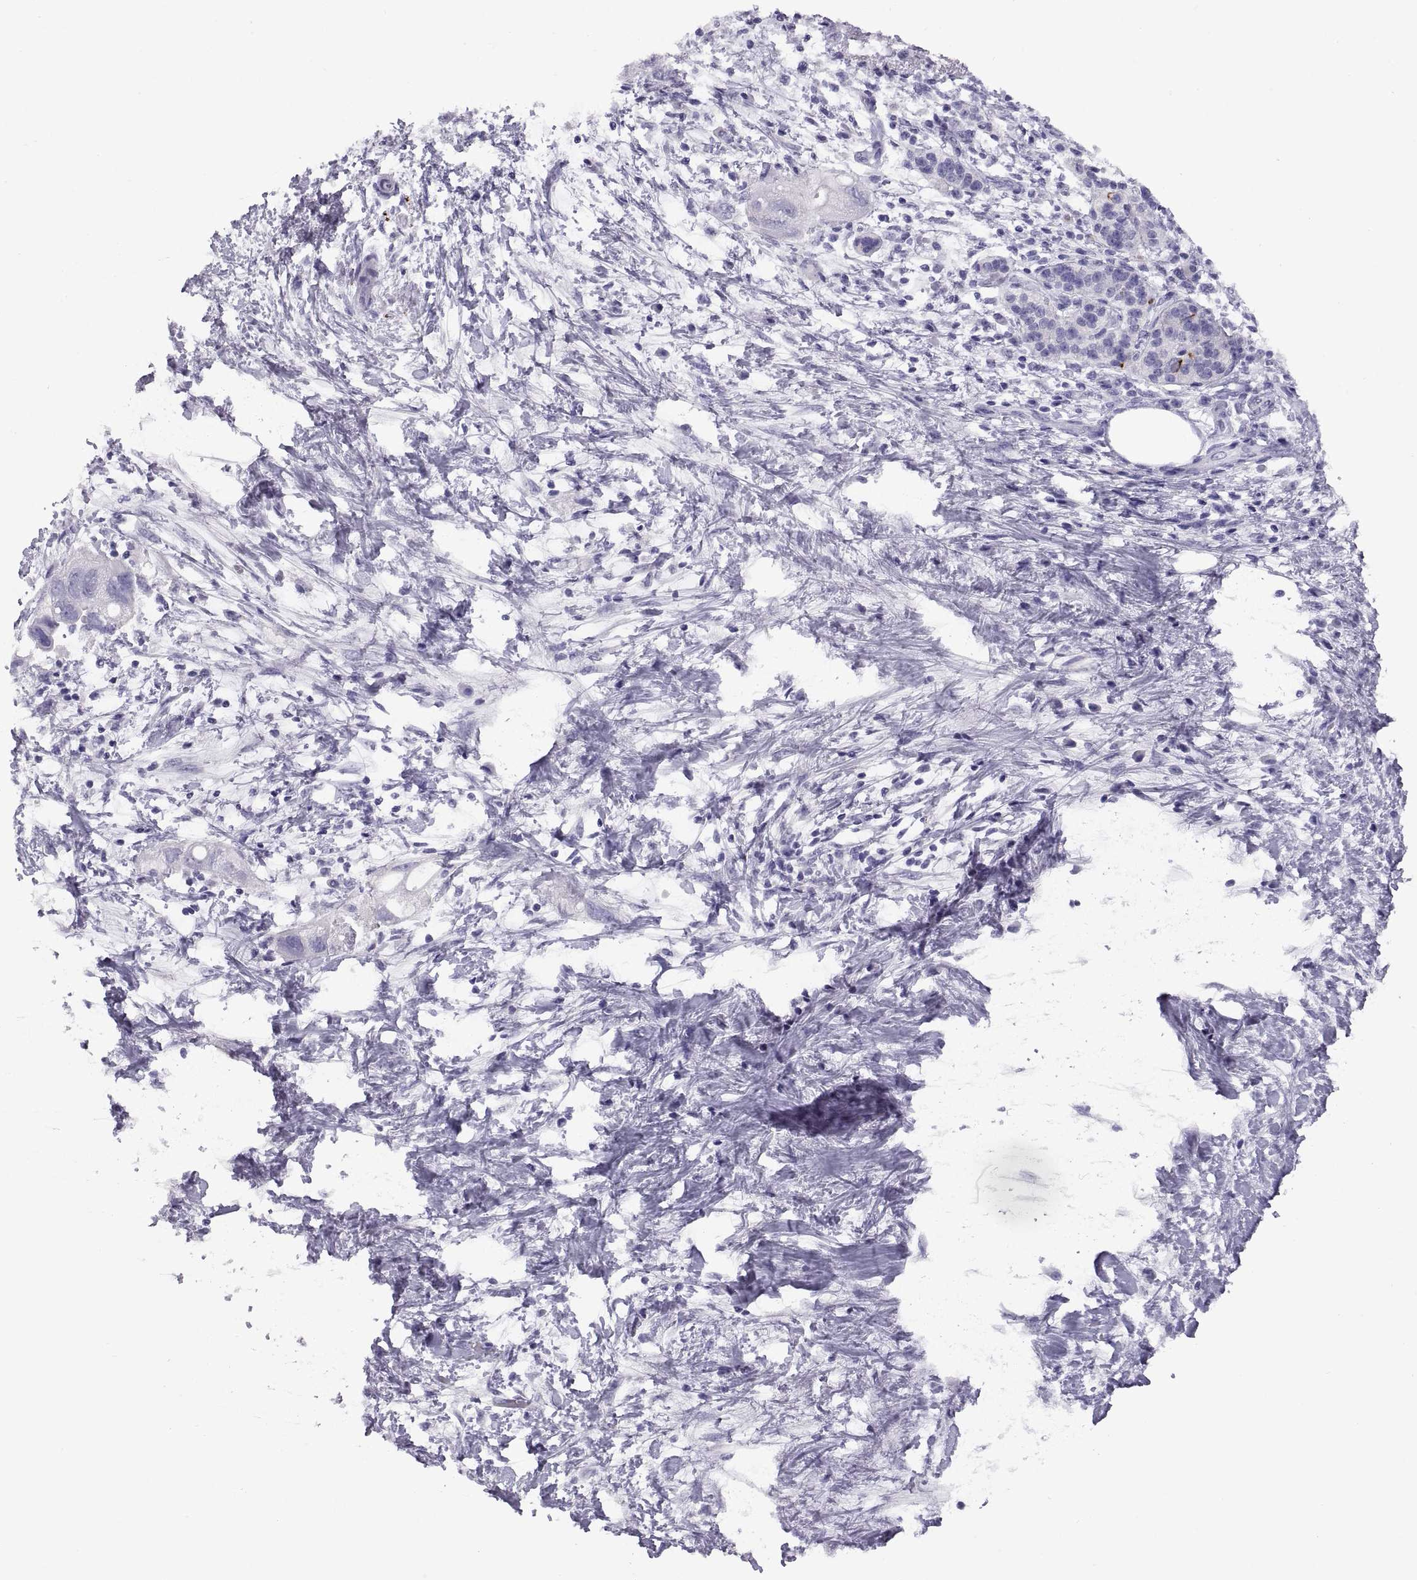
{"staining": {"intensity": "negative", "quantity": "none", "location": "none"}, "tissue": "pancreatic cancer", "cell_type": "Tumor cells", "image_type": "cancer", "snomed": [{"axis": "morphology", "description": "Adenocarcinoma, NOS"}, {"axis": "topography", "description": "Pancreas"}], "caption": "Tumor cells show no significant staining in pancreatic adenocarcinoma. (DAB IHC visualized using brightfield microscopy, high magnification).", "gene": "RGS20", "patient": {"sex": "female", "age": 72}}